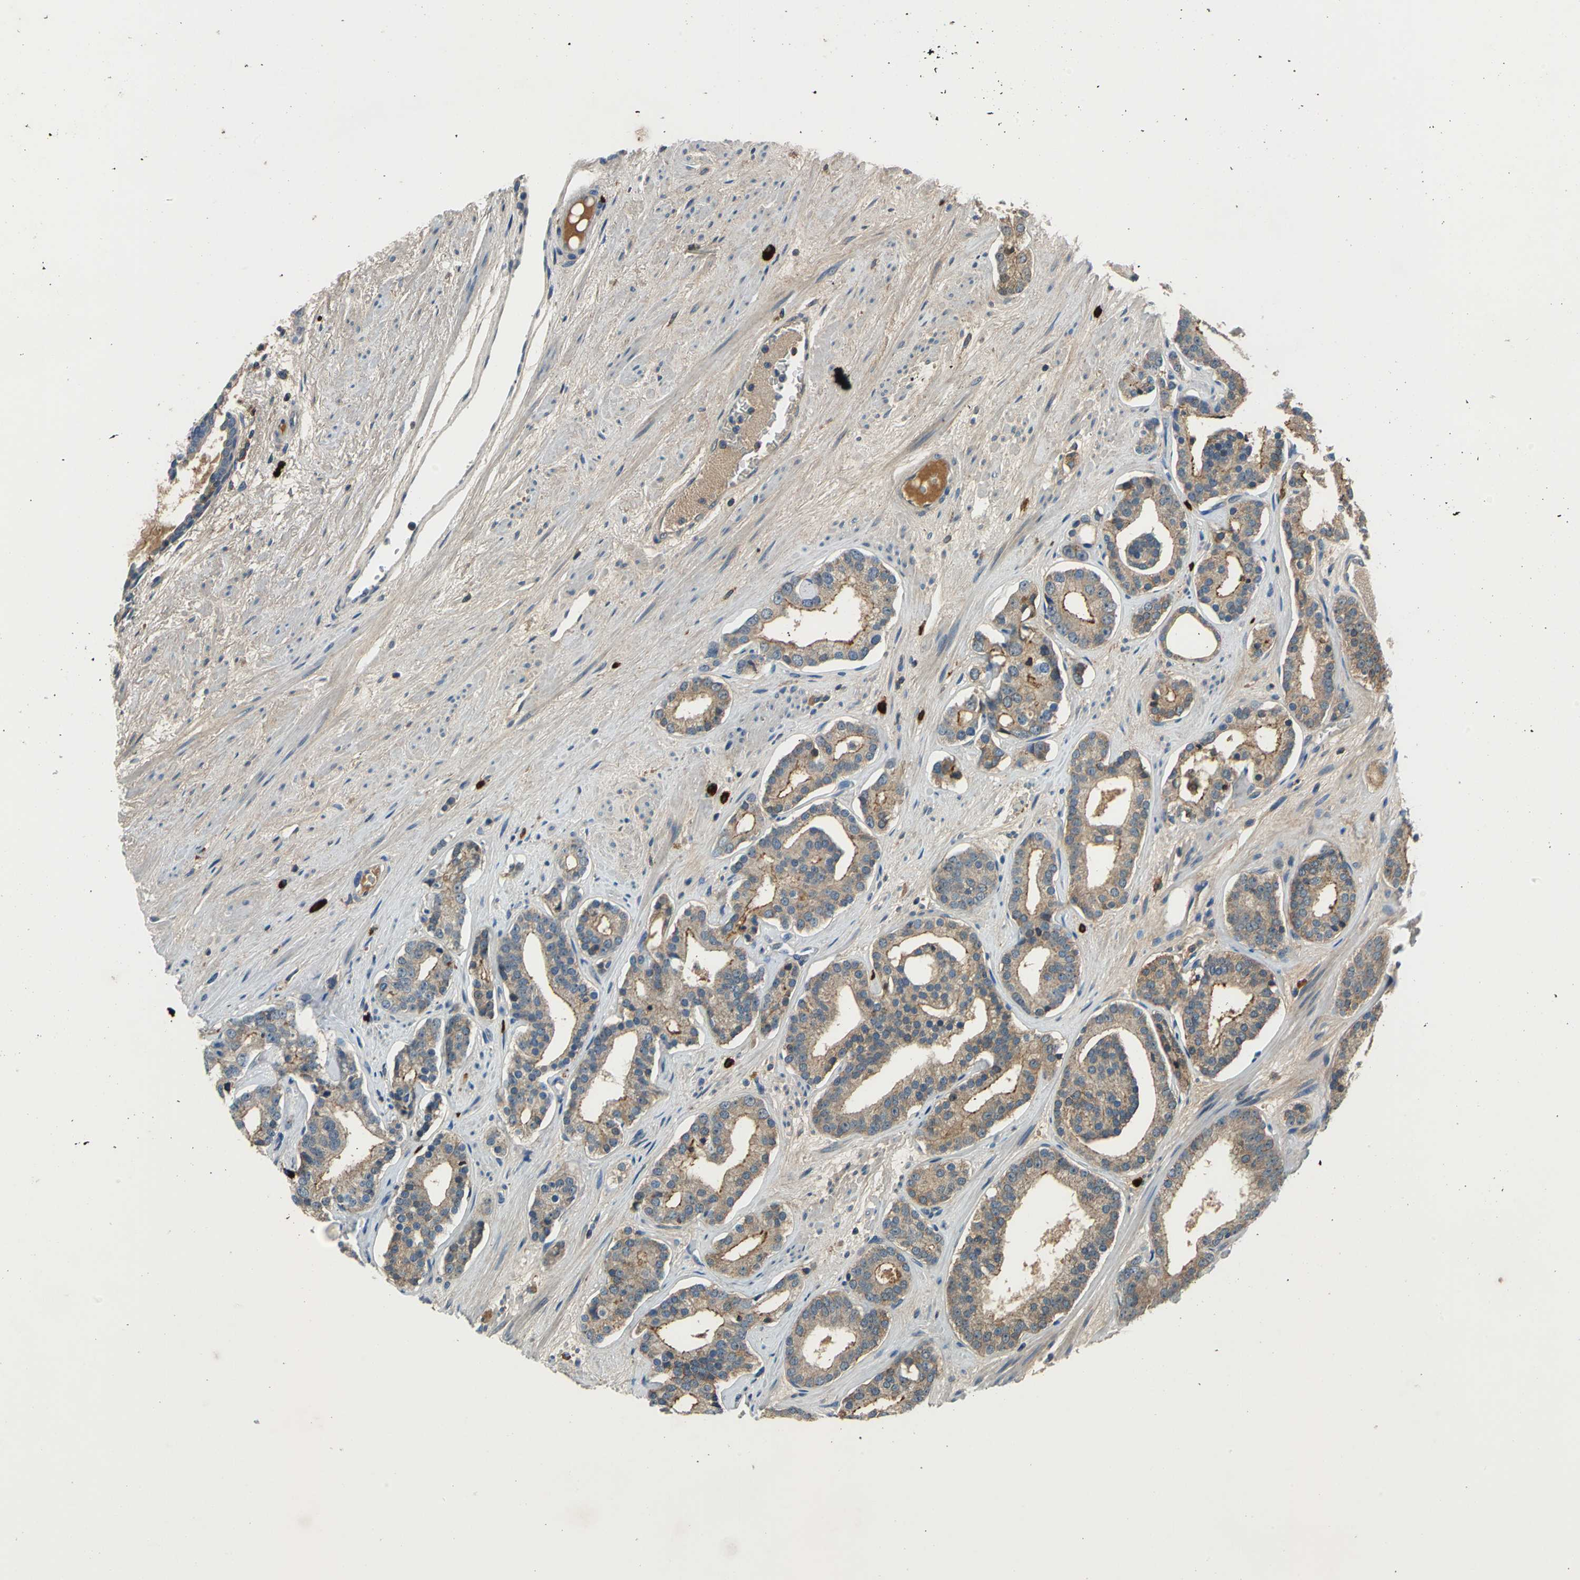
{"staining": {"intensity": "moderate", "quantity": ">75%", "location": "cytoplasmic/membranous"}, "tissue": "prostate cancer", "cell_type": "Tumor cells", "image_type": "cancer", "snomed": [{"axis": "morphology", "description": "Adenocarcinoma, Low grade"}, {"axis": "topography", "description": "Prostate"}], "caption": "Prostate cancer was stained to show a protein in brown. There is medium levels of moderate cytoplasmic/membranous expression in approximately >75% of tumor cells. The protein of interest is stained brown, and the nuclei are stained in blue (DAB (3,3'-diaminobenzidine) IHC with brightfield microscopy, high magnification).", "gene": "SLC19A2", "patient": {"sex": "male", "age": 63}}